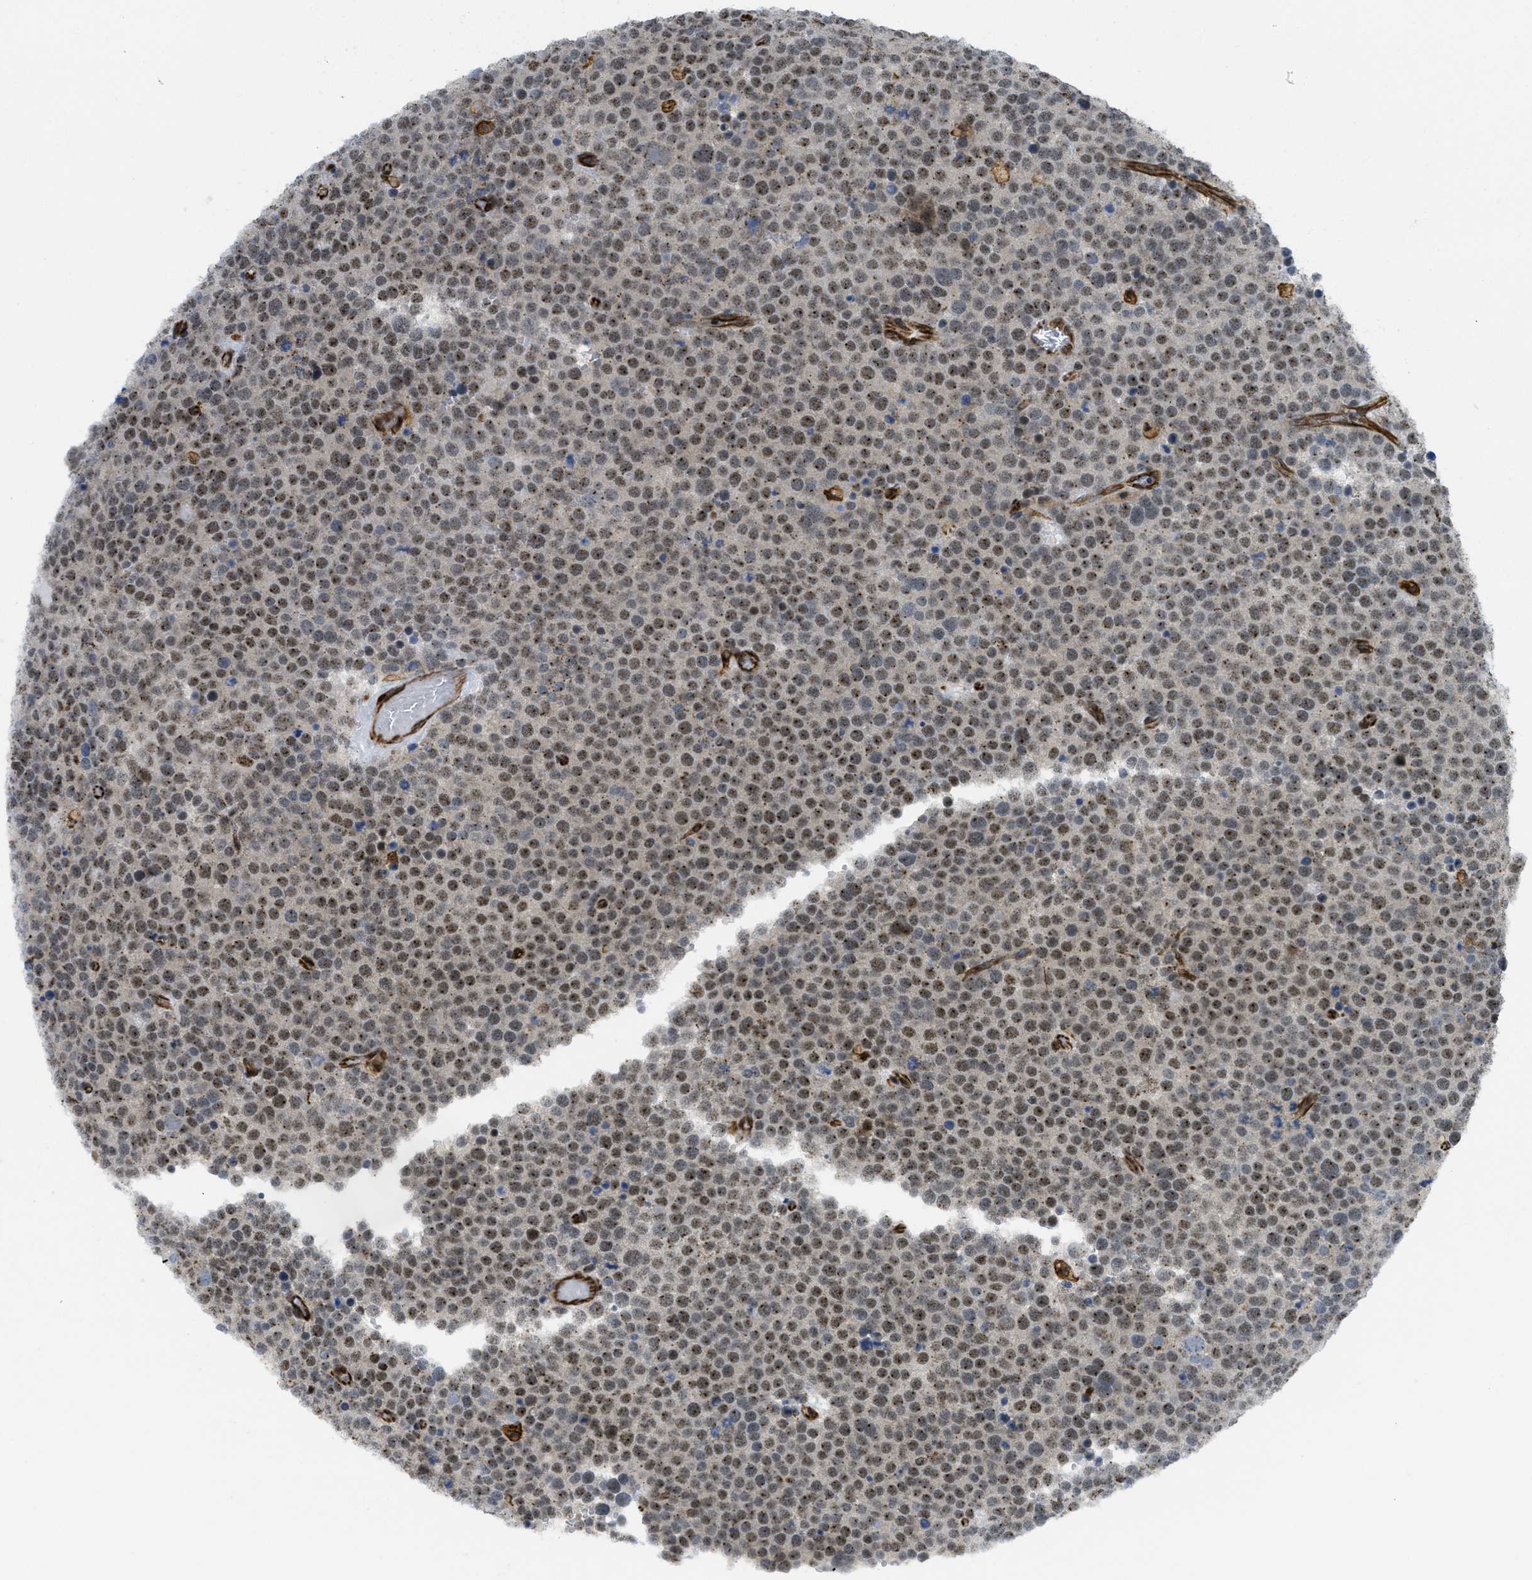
{"staining": {"intensity": "moderate", "quantity": ">75%", "location": "nuclear"}, "tissue": "testis cancer", "cell_type": "Tumor cells", "image_type": "cancer", "snomed": [{"axis": "morphology", "description": "Normal tissue, NOS"}, {"axis": "morphology", "description": "Seminoma, NOS"}, {"axis": "topography", "description": "Testis"}], "caption": "Immunohistochemistry histopathology image of neoplastic tissue: human testis seminoma stained using immunohistochemistry reveals medium levels of moderate protein expression localized specifically in the nuclear of tumor cells, appearing as a nuclear brown color.", "gene": "LRRC8B", "patient": {"sex": "male", "age": 71}}